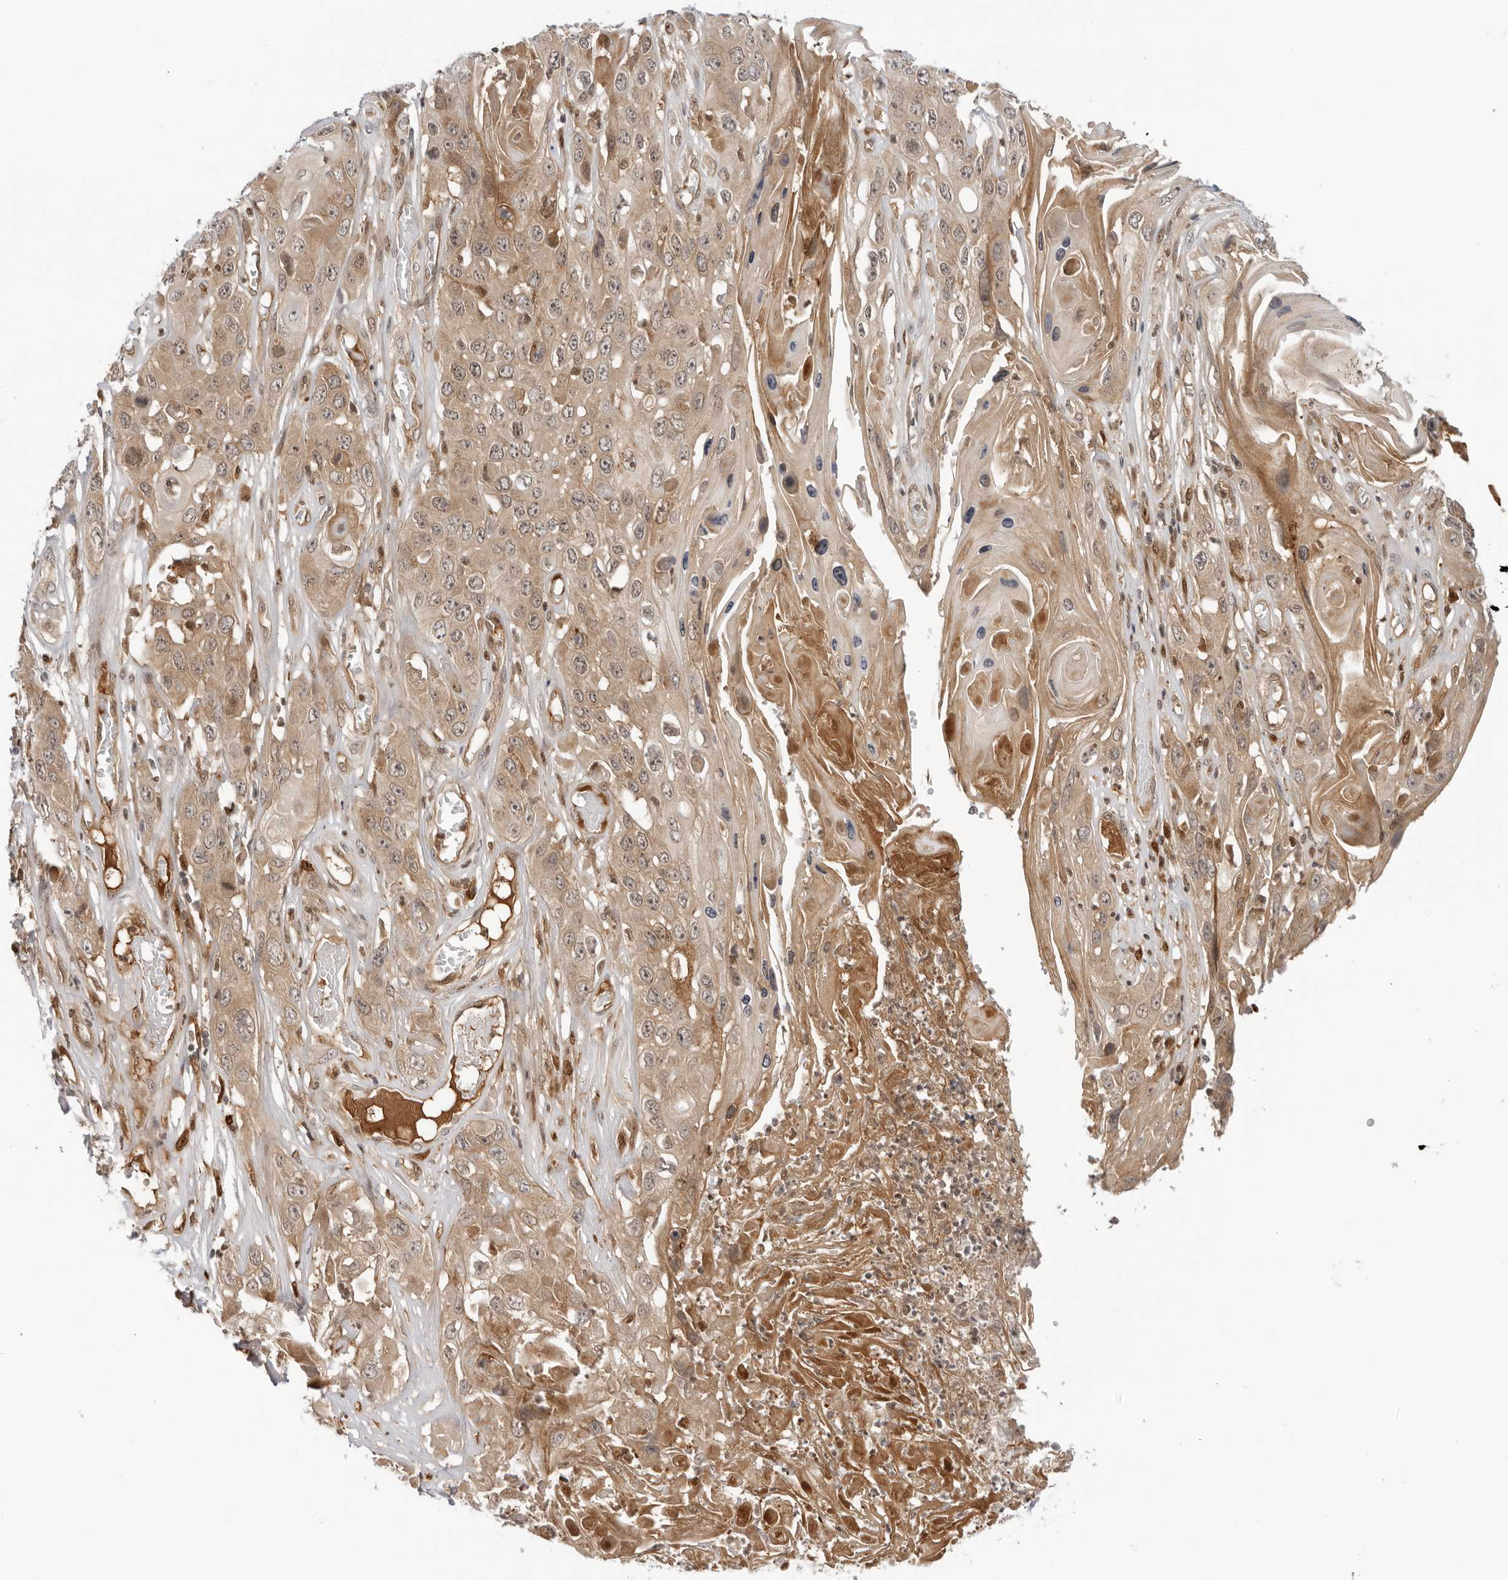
{"staining": {"intensity": "moderate", "quantity": ">75%", "location": "cytoplasmic/membranous"}, "tissue": "skin cancer", "cell_type": "Tumor cells", "image_type": "cancer", "snomed": [{"axis": "morphology", "description": "Squamous cell carcinoma, NOS"}, {"axis": "topography", "description": "Skin"}], "caption": "IHC of human squamous cell carcinoma (skin) exhibits medium levels of moderate cytoplasmic/membranous staining in approximately >75% of tumor cells. The protein is shown in brown color, while the nuclei are stained blue.", "gene": "SUGCT", "patient": {"sex": "male", "age": 55}}